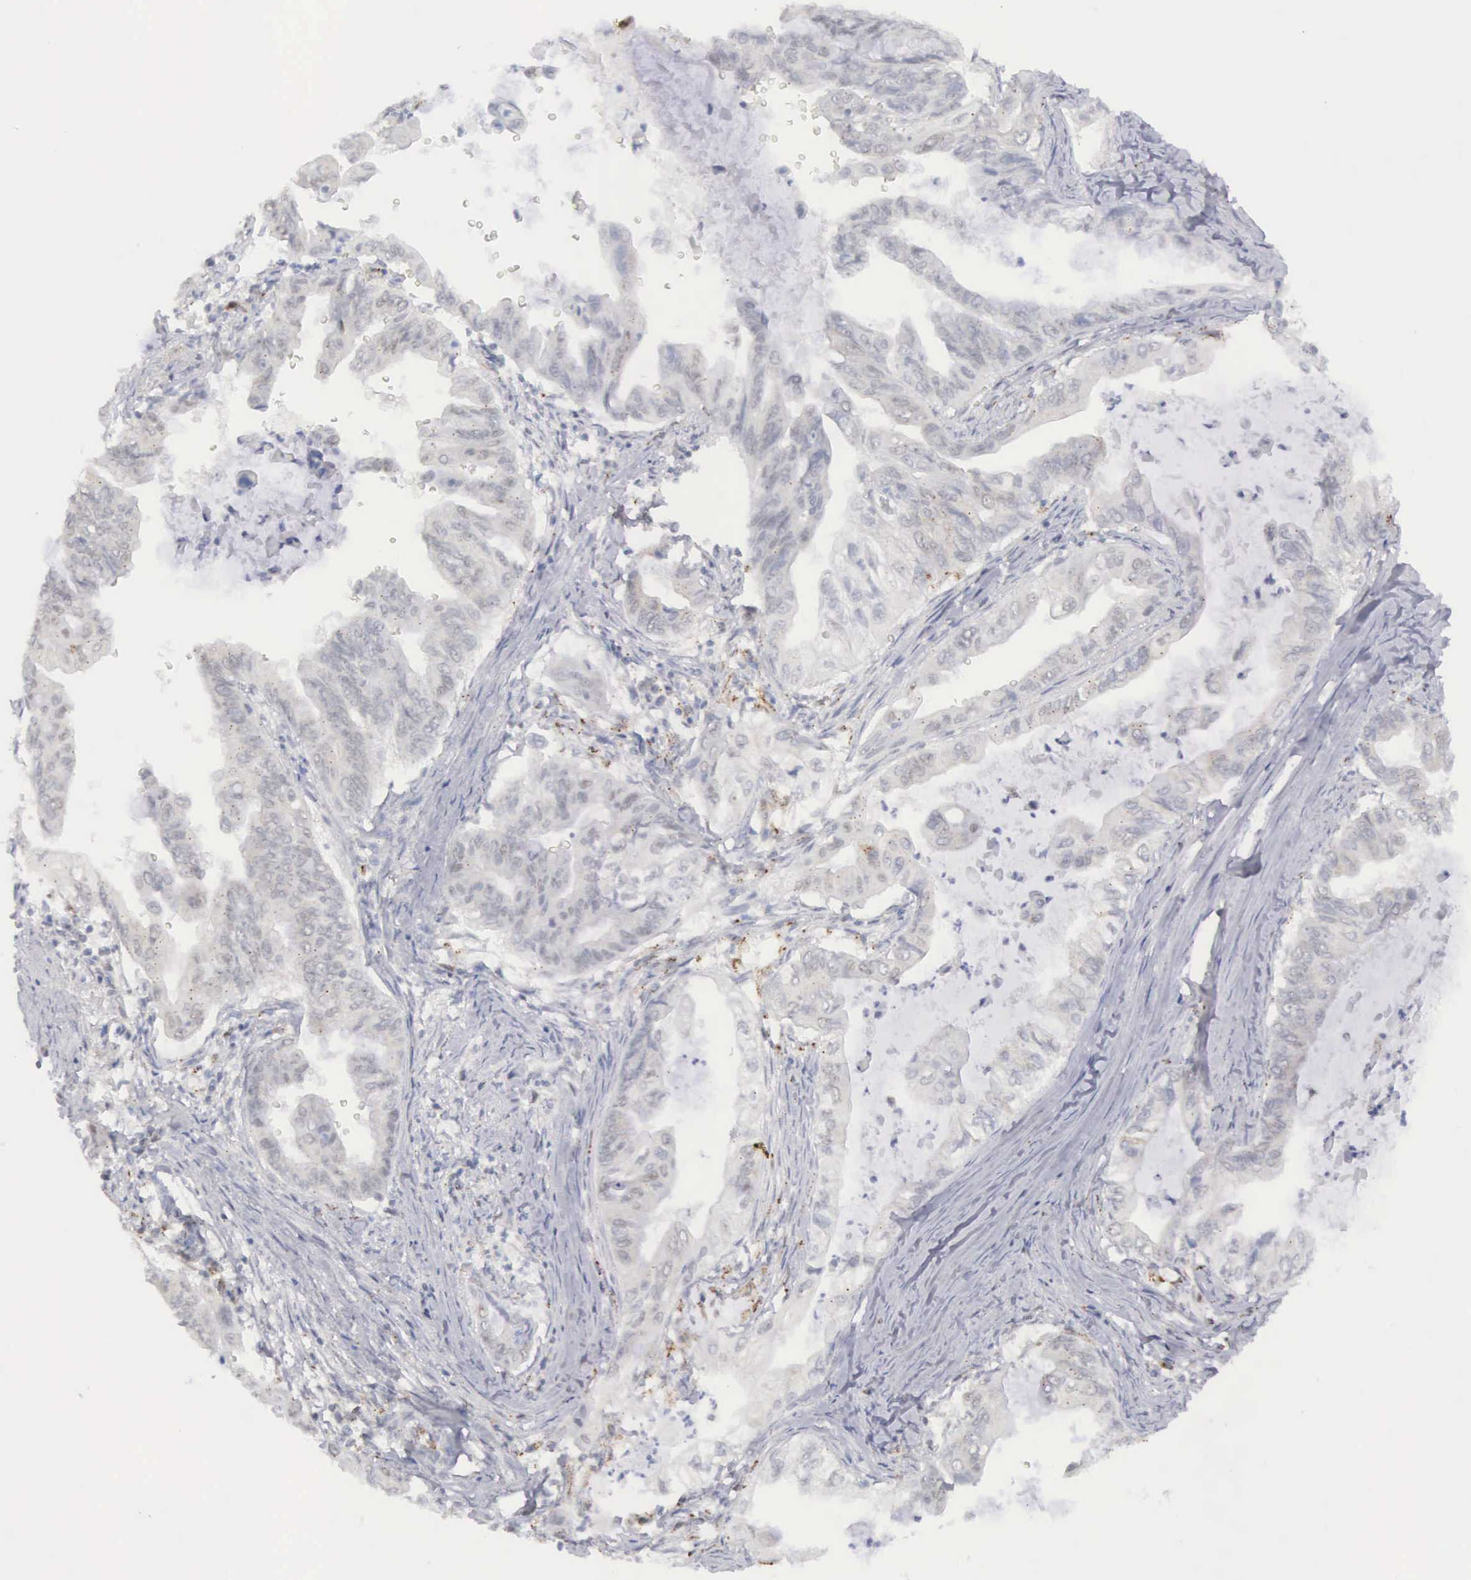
{"staining": {"intensity": "negative", "quantity": "none", "location": "none"}, "tissue": "stomach cancer", "cell_type": "Tumor cells", "image_type": "cancer", "snomed": [{"axis": "morphology", "description": "Adenocarcinoma, NOS"}, {"axis": "topography", "description": "Stomach, upper"}], "caption": "This micrograph is of stomach cancer (adenocarcinoma) stained with IHC to label a protein in brown with the nuclei are counter-stained blue. There is no positivity in tumor cells.", "gene": "MNAT1", "patient": {"sex": "male", "age": 80}}